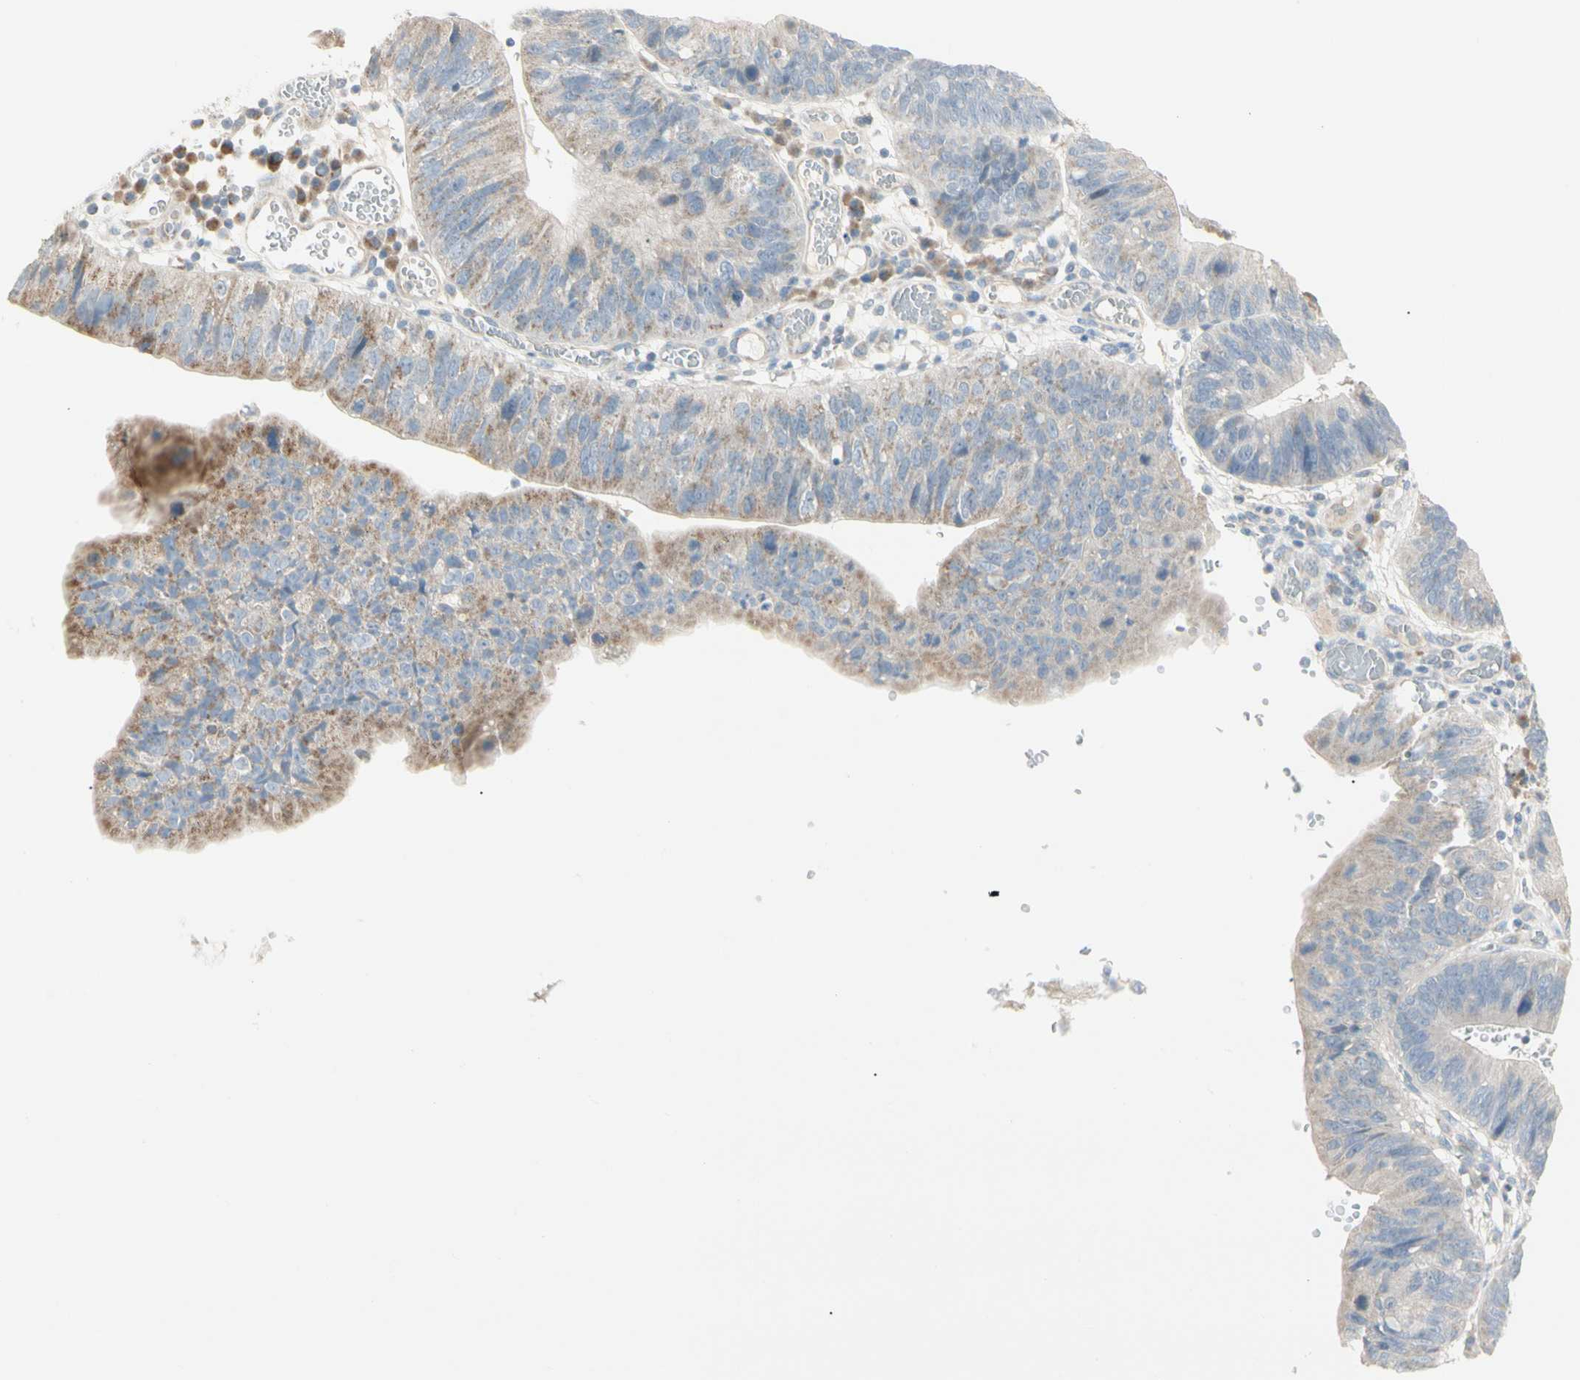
{"staining": {"intensity": "moderate", "quantity": "25%-75%", "location": "cytoplasmic/membranous"}, "tissue": "stomach cancer", "cell_type": "Tumor cells", "image_type": "cancer", "snomed": [{"axis": "morphology", "description": "Adenocarcinoma, NOS"}, {"axis": "topography", "description": "Stomach"}], "caption": "The photomicrograph shows a brown stain indicating the presence of a protein in the cytoplasmic/membranous of tumor cells in adenocarcinoma (stomach). Using DAB (3,3'-diaminobenzidine) (brown) and hematoxylin (blue) stains, captured at high magnification using brightfield microscopy.", "gene": "ALDH18A1", "patient": {"sex": "male", "age": 59}}